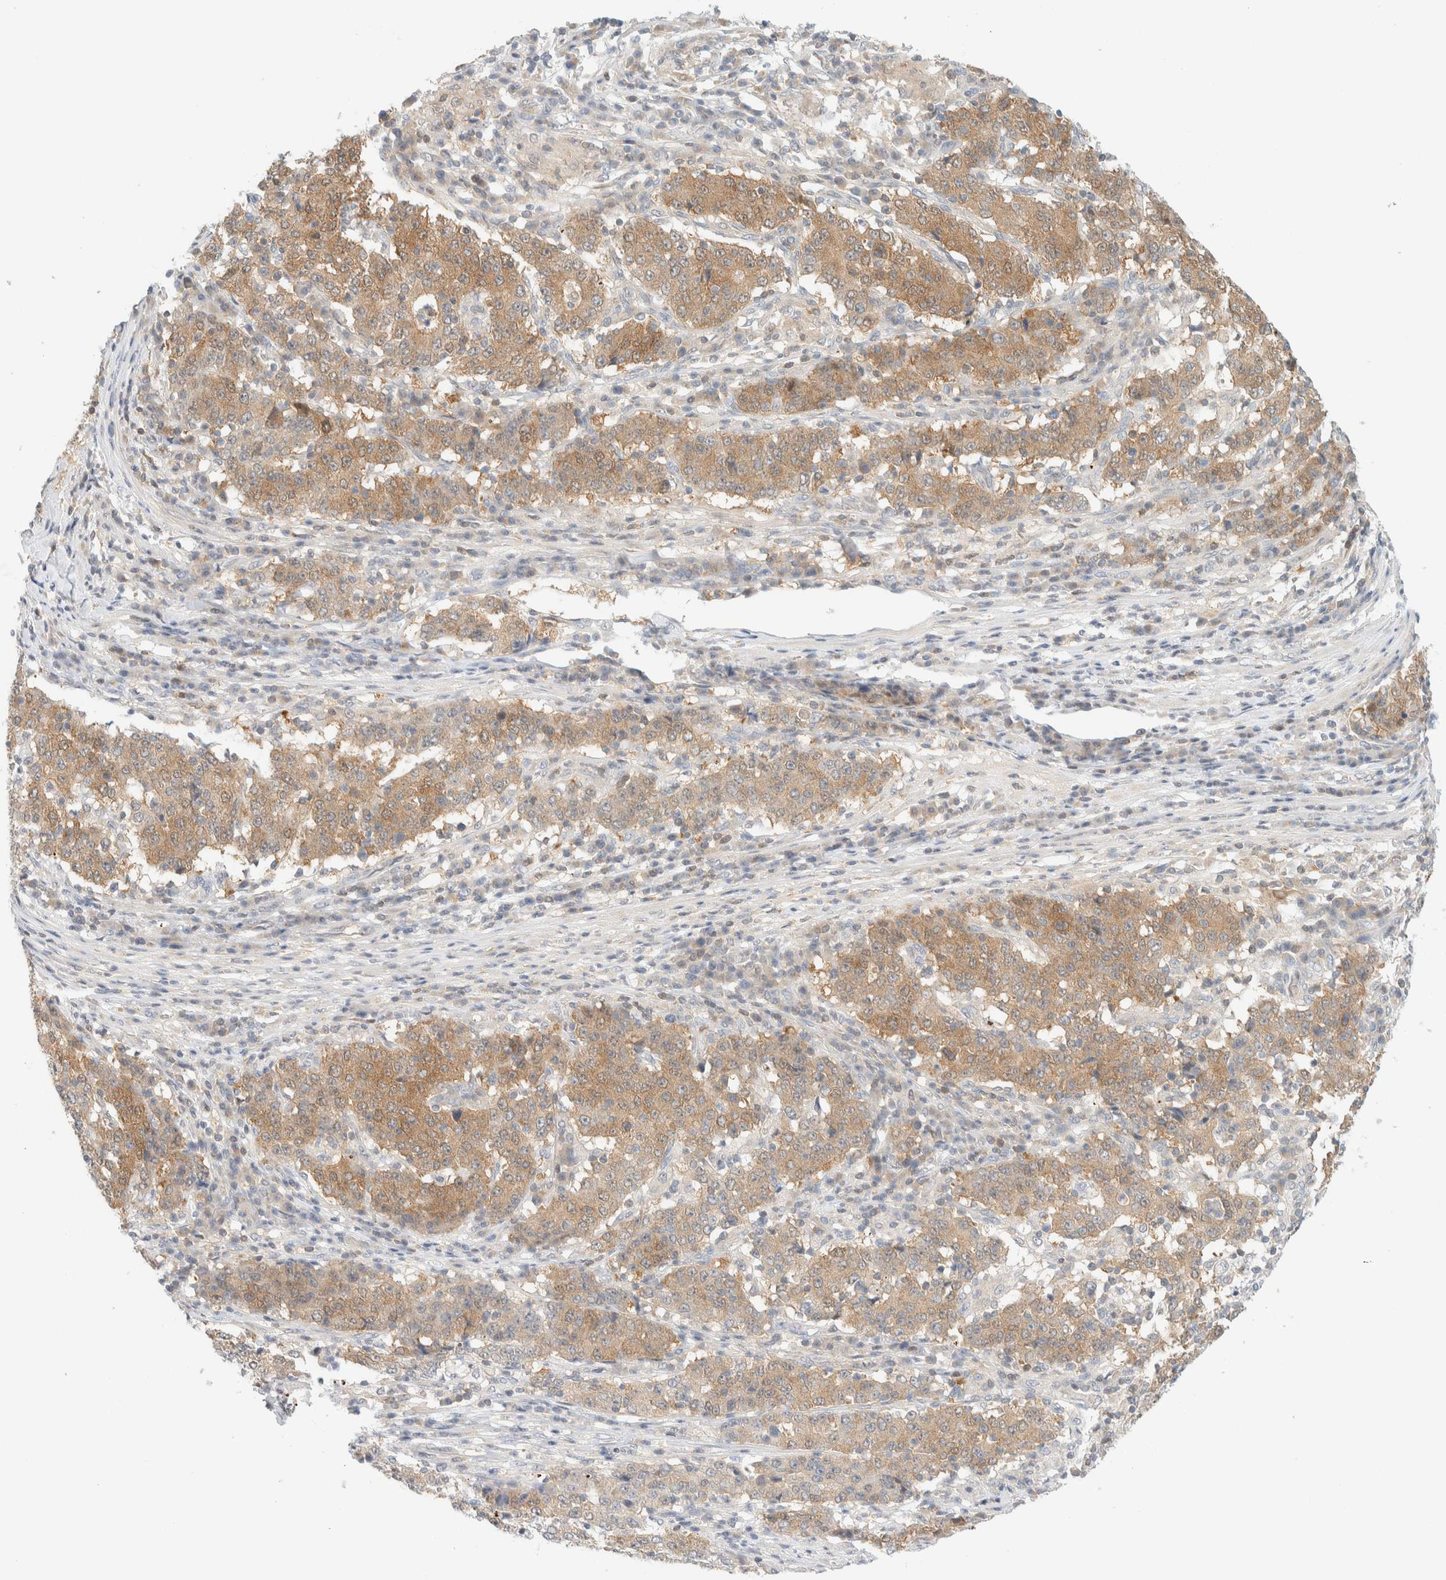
{"staining": {"intensity": "moderate", "quantity": ">75%", "location": "cytoplasmic/membranous"}, "tissue": "stomach cancer", "cell_type": "Tumor cells", "image_type": "cancer", "snomed": [{"axis": "morphology", "description": "Adenocarcinoma, NOS"}, {"axis": "topography", "description": "Stomach"}], "caption": "Protein staining shows moderate cytoplasmic/membranous positivity in about >75% of tumor cells in stomach cancer.", "gene": "PCYT2", "patient": {"sex": "male", "age": 59}}